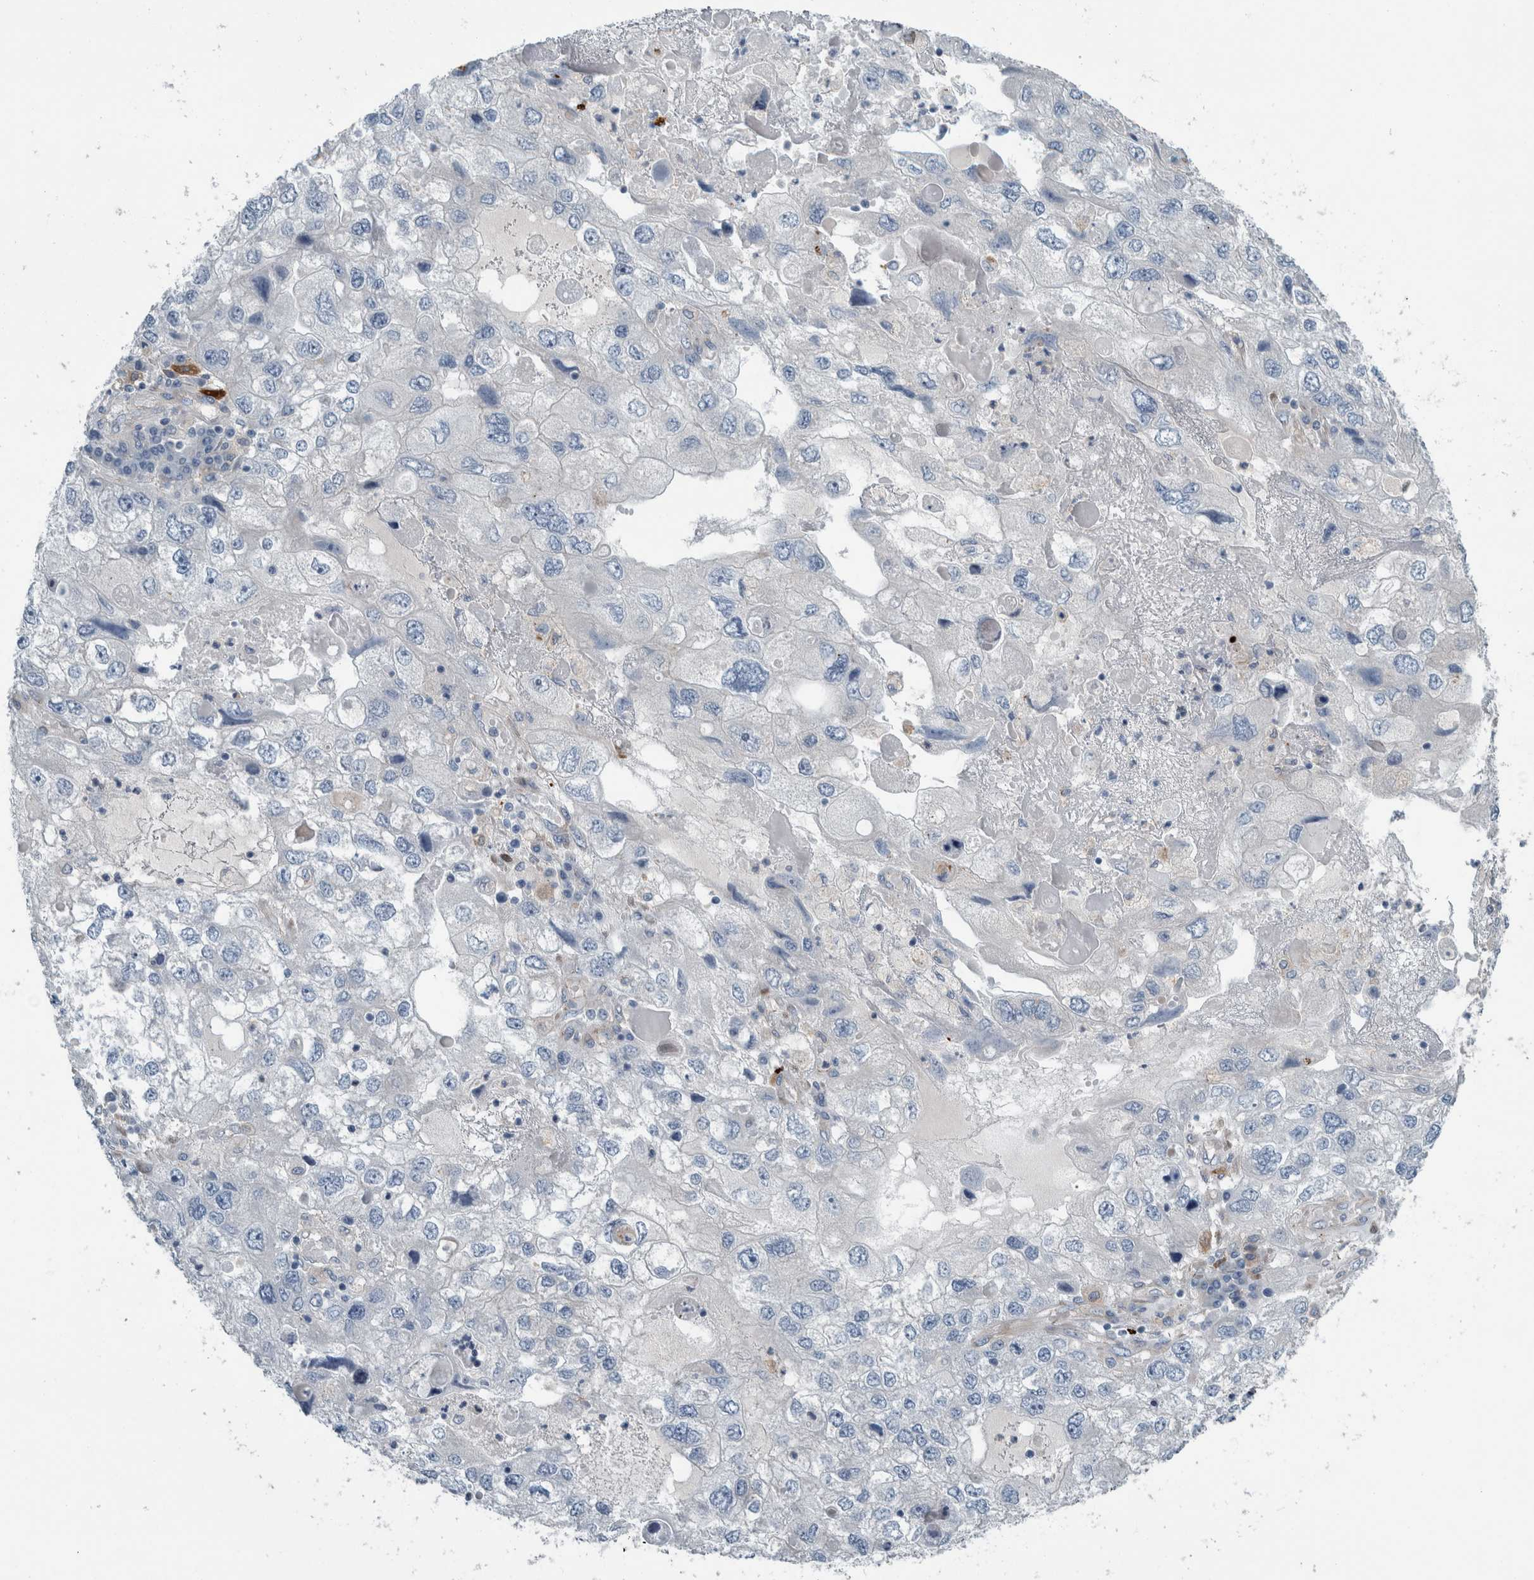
{"staining": {"intensity": "negative", "quantity": "none", "location": "none"}, "tissue": "endometrial cancer", "cell_type": "Tumor cells", "image_type": "cancer", "snomed": [{"axis": "morphology", "description": "Adenocarcinoma, NOS"}, {"axis": "topography", "description": "Endometrium"}], "caption": "Immunohistochemical staining of human adenocarcinoma (endometrial) displays no significant positivity in tumor cells. Nuclei are stained in blue.", "gene": "GLT8D2", "patient": {"sex": "female", "age": 49}}